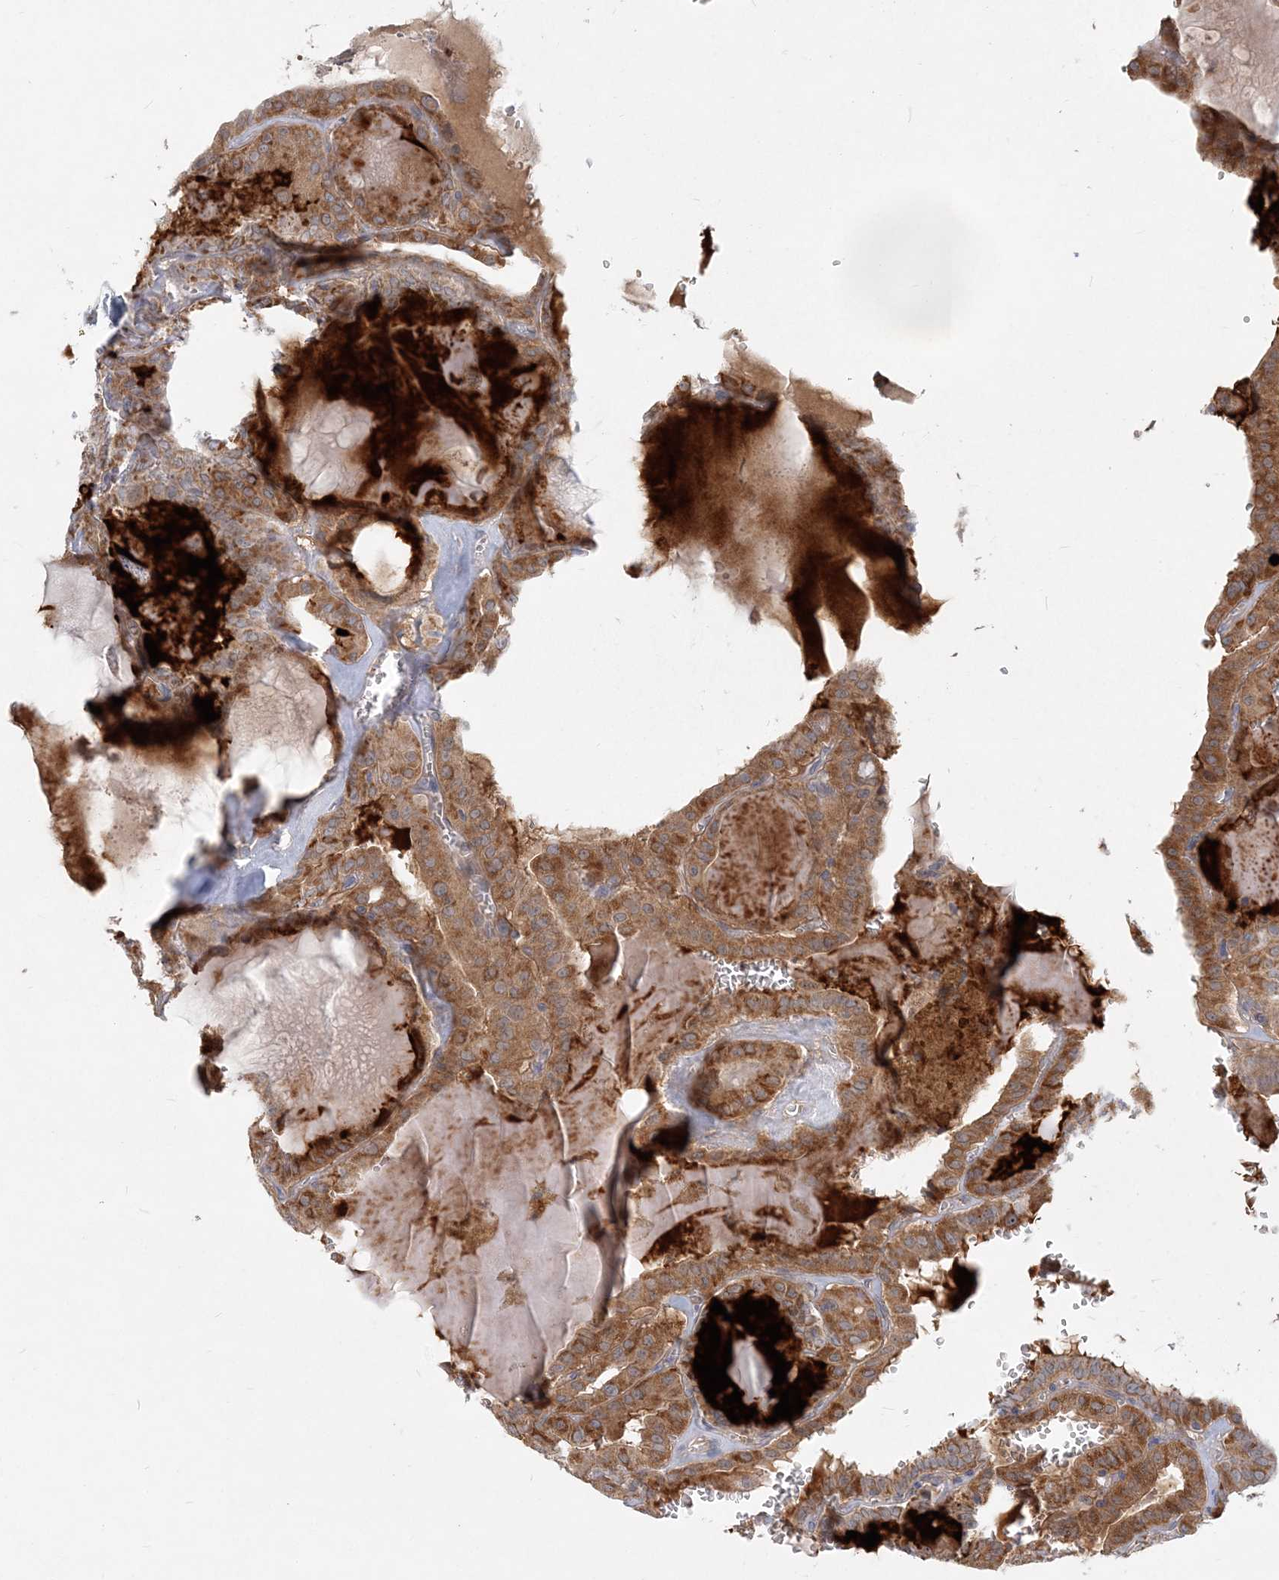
{"staining": {"intensity": "moderate", "quantity": ">75%", "location": "cytoplasmic/membranous"}, "tissue": "thyroid cancer", "cell_type": "Tumor cells", "image_type": "cancer", "snomed": [{"axis": "morphology", "description": "Papillary adenocarcinoma, NOS"}, {"axis": "topography", "description": "Thyroid gland"}], "caption": "Brown immunohistochemical staining in papillary adenocarcinoma (thyroid) demonstrates moderate cytoplasmic/membranous expression in about >75% of tumor cells. The staining was performed using DAB (3,3'-diaminobenzidine) to visualize the protein expression in brown, while the nuclei were stained in blue with hematoxylin (Magnification: 20x).", "gene": "GMPPA", "patient": {"sex": "male", "age": 52}}